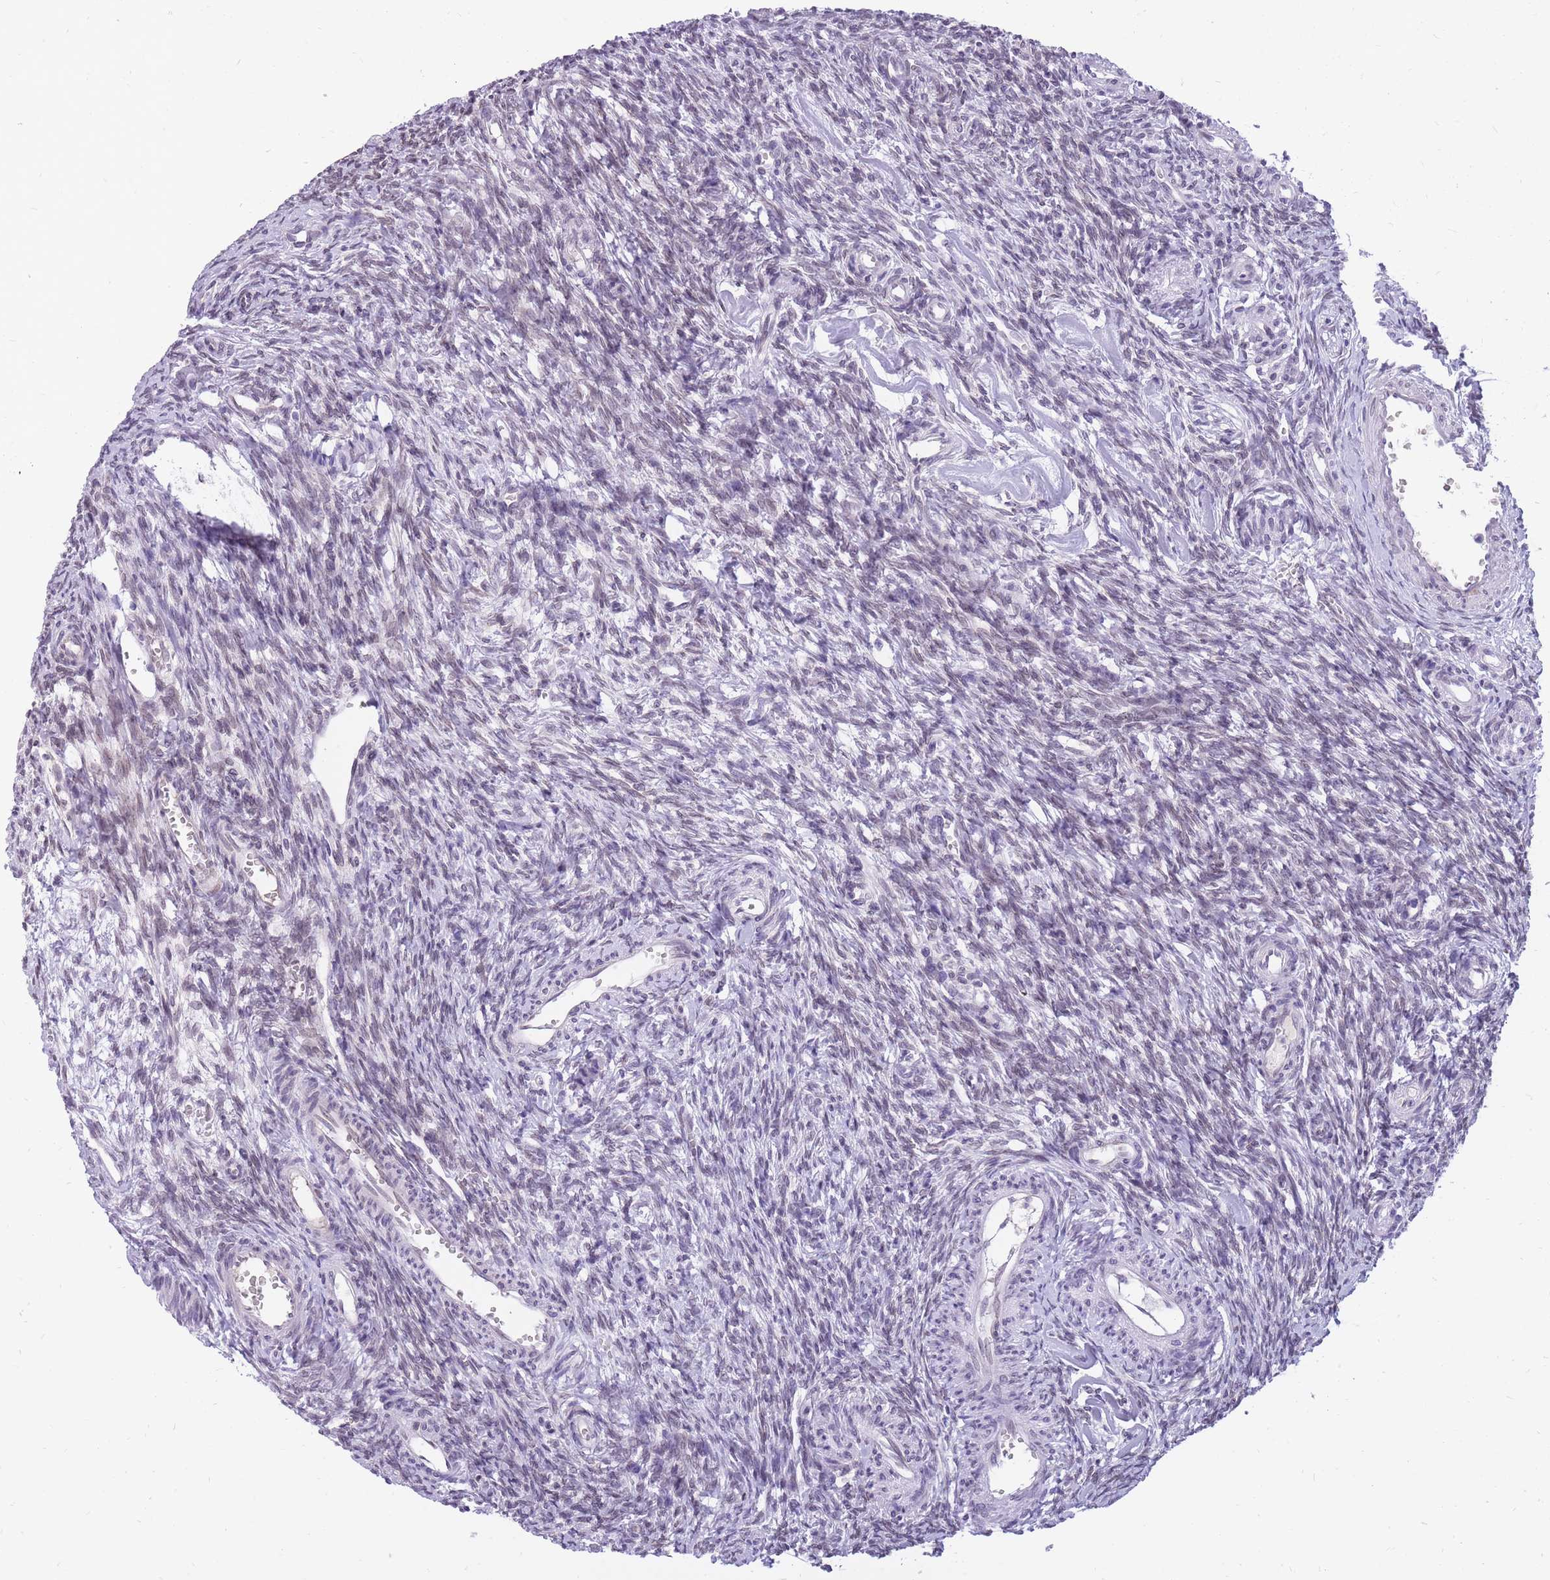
{"staining": {"intensity": "weak", "quantity": "25%-75%", "location": "nuclear"}, "tissue": "ovary", "cell_type": "Ovarian stroma cells", "image_type": "normal", "snomed": [{"axis": "morphology", "description": "Normal tissue, NOS"}, {"axis": "topography", "description": "Ovary"}], "caption": "This image displays immunohistochemistry staining of unremarkable human ovary, with low weak nuclear staining in about 25%-75% of ovarian stroma cells.", "gene": "HOOK2", "patient": {"sex": "female", "age": 39}}